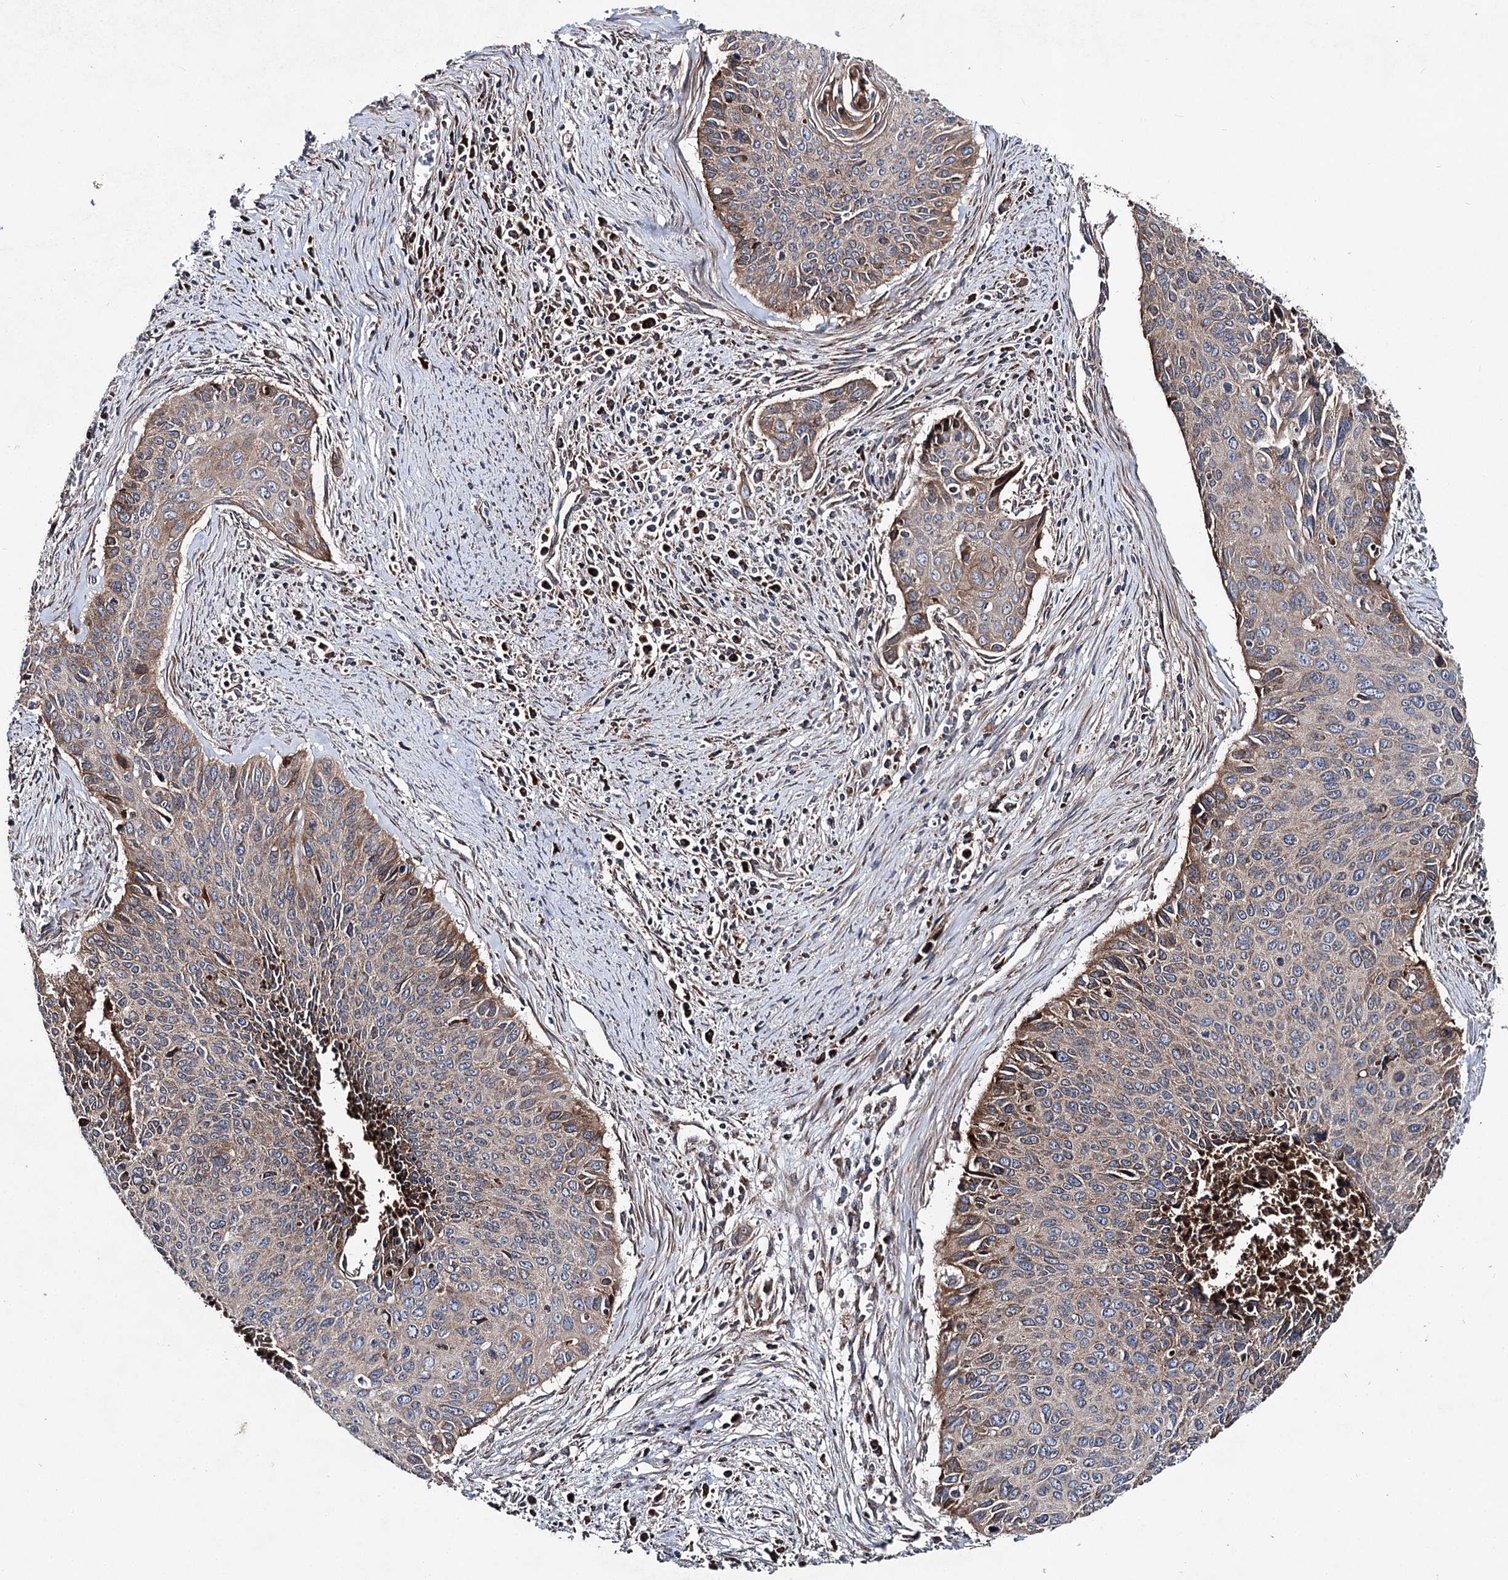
{"staining": {"intensity": "moderate", "quantity": "<25%", "location": "cytoplasmic/membranous"}, "tissue": "cervical cancer", "cell_type": "Tumor cells", "image_type": "cancer", "snomed": [{"axis": "morphology", "description": "Squamous cell carcinoma, NOS"}, {"axis": "topography", "description": "Cervix"}], "caption": "Tumor cells reveal moderate cytoplasmic/membranous positivity in approximately <25% of cells in squamous cell carcinoma (cervical).", "gene": "MSANTD2", "patient": {"sex": "female", "age": 55}}